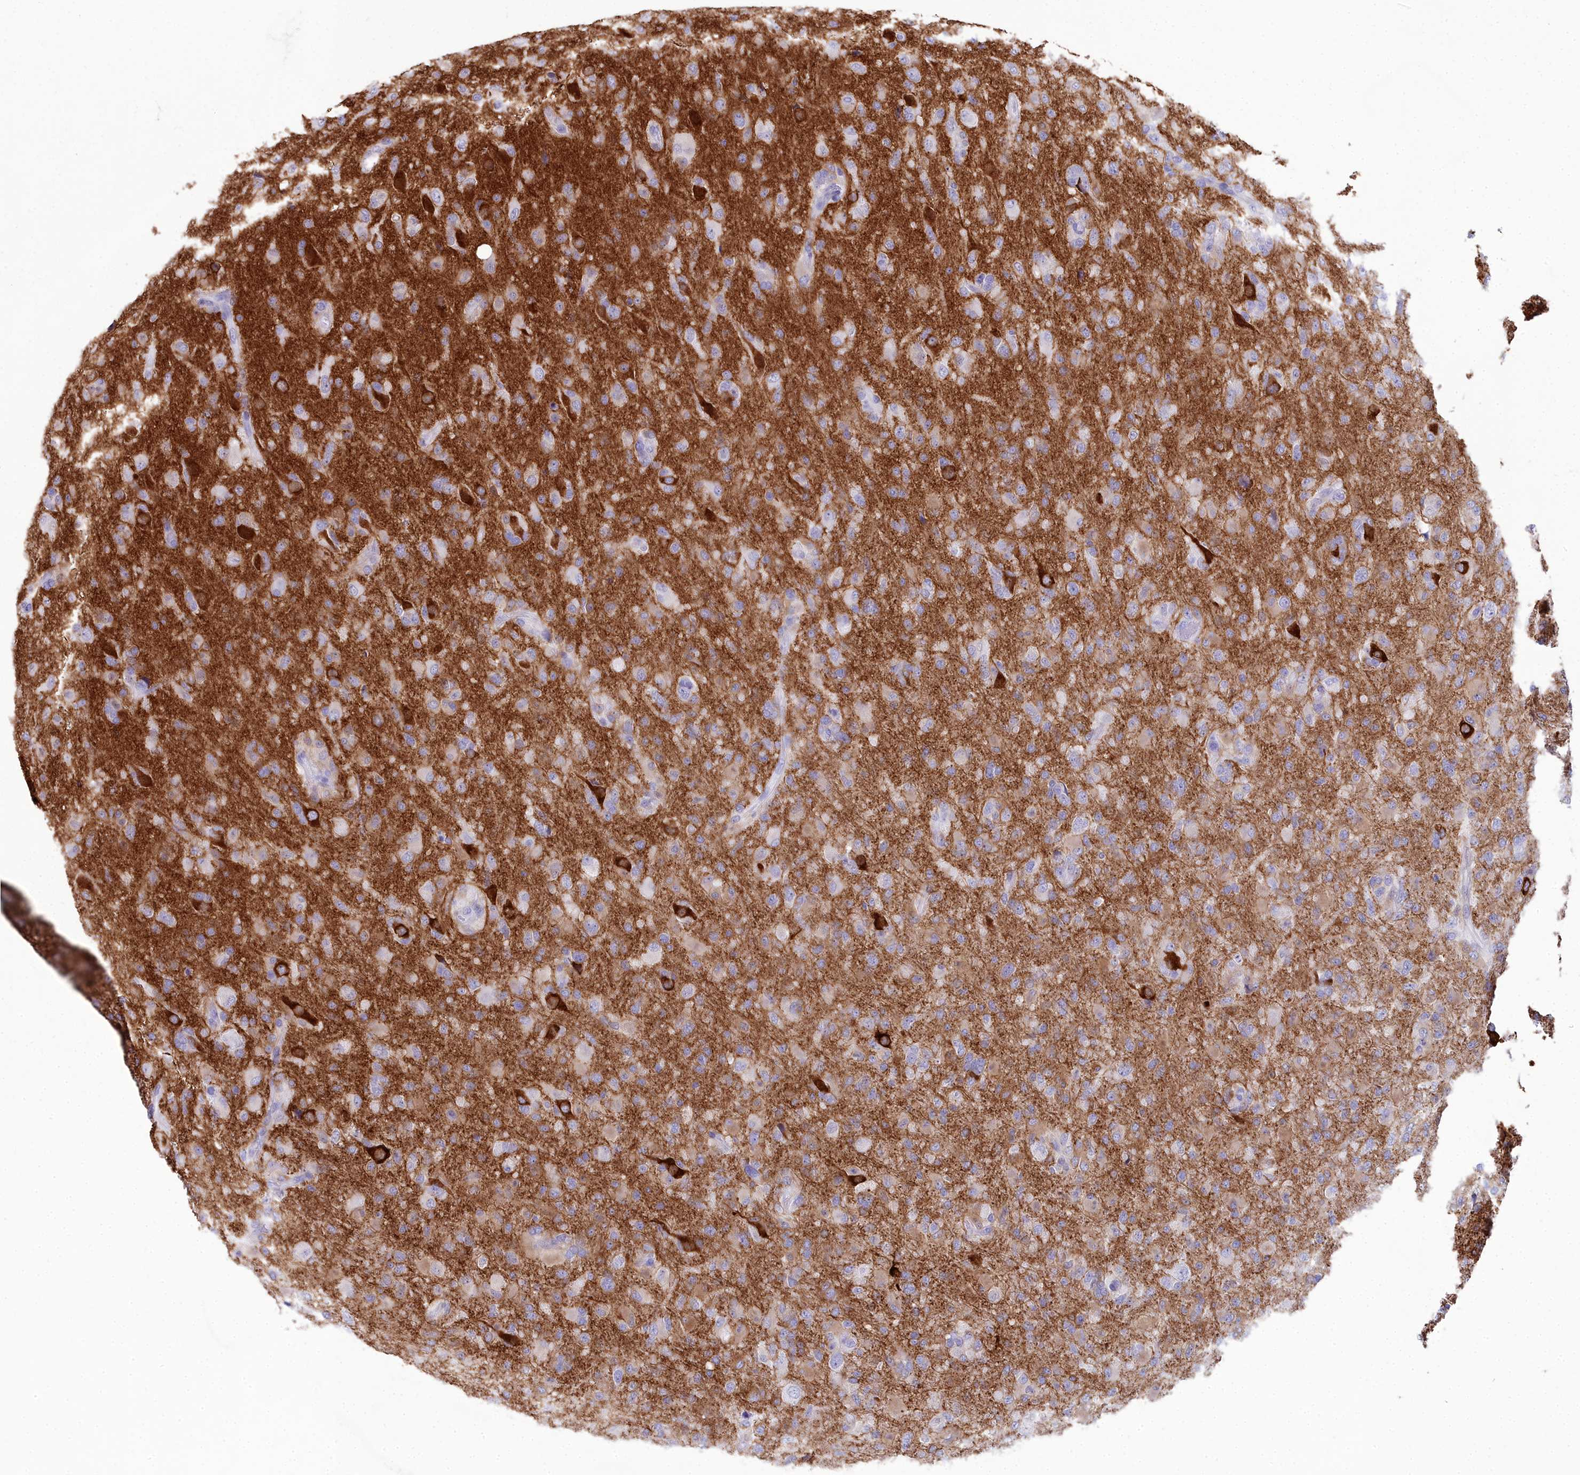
{"staining": {"intensity": "moderate", "quantity": "<25%", "location": "cytoplasmic/membranous"}, "tissue": "glioma", "cell_type": "Tumor cells", "image_type": "cancer", "snomed": [{"axis": "morphology", "description": "Glioma, malignant, Low grade"}, {"axis": "topography", "description": "Brain"}], "caption": "A brown stain labels moderate cytoplasmic/membranous expression of a protein in glioma tumor cells.", "gene": "MAP6", "patient": {"sex": "male", "age": 65}}